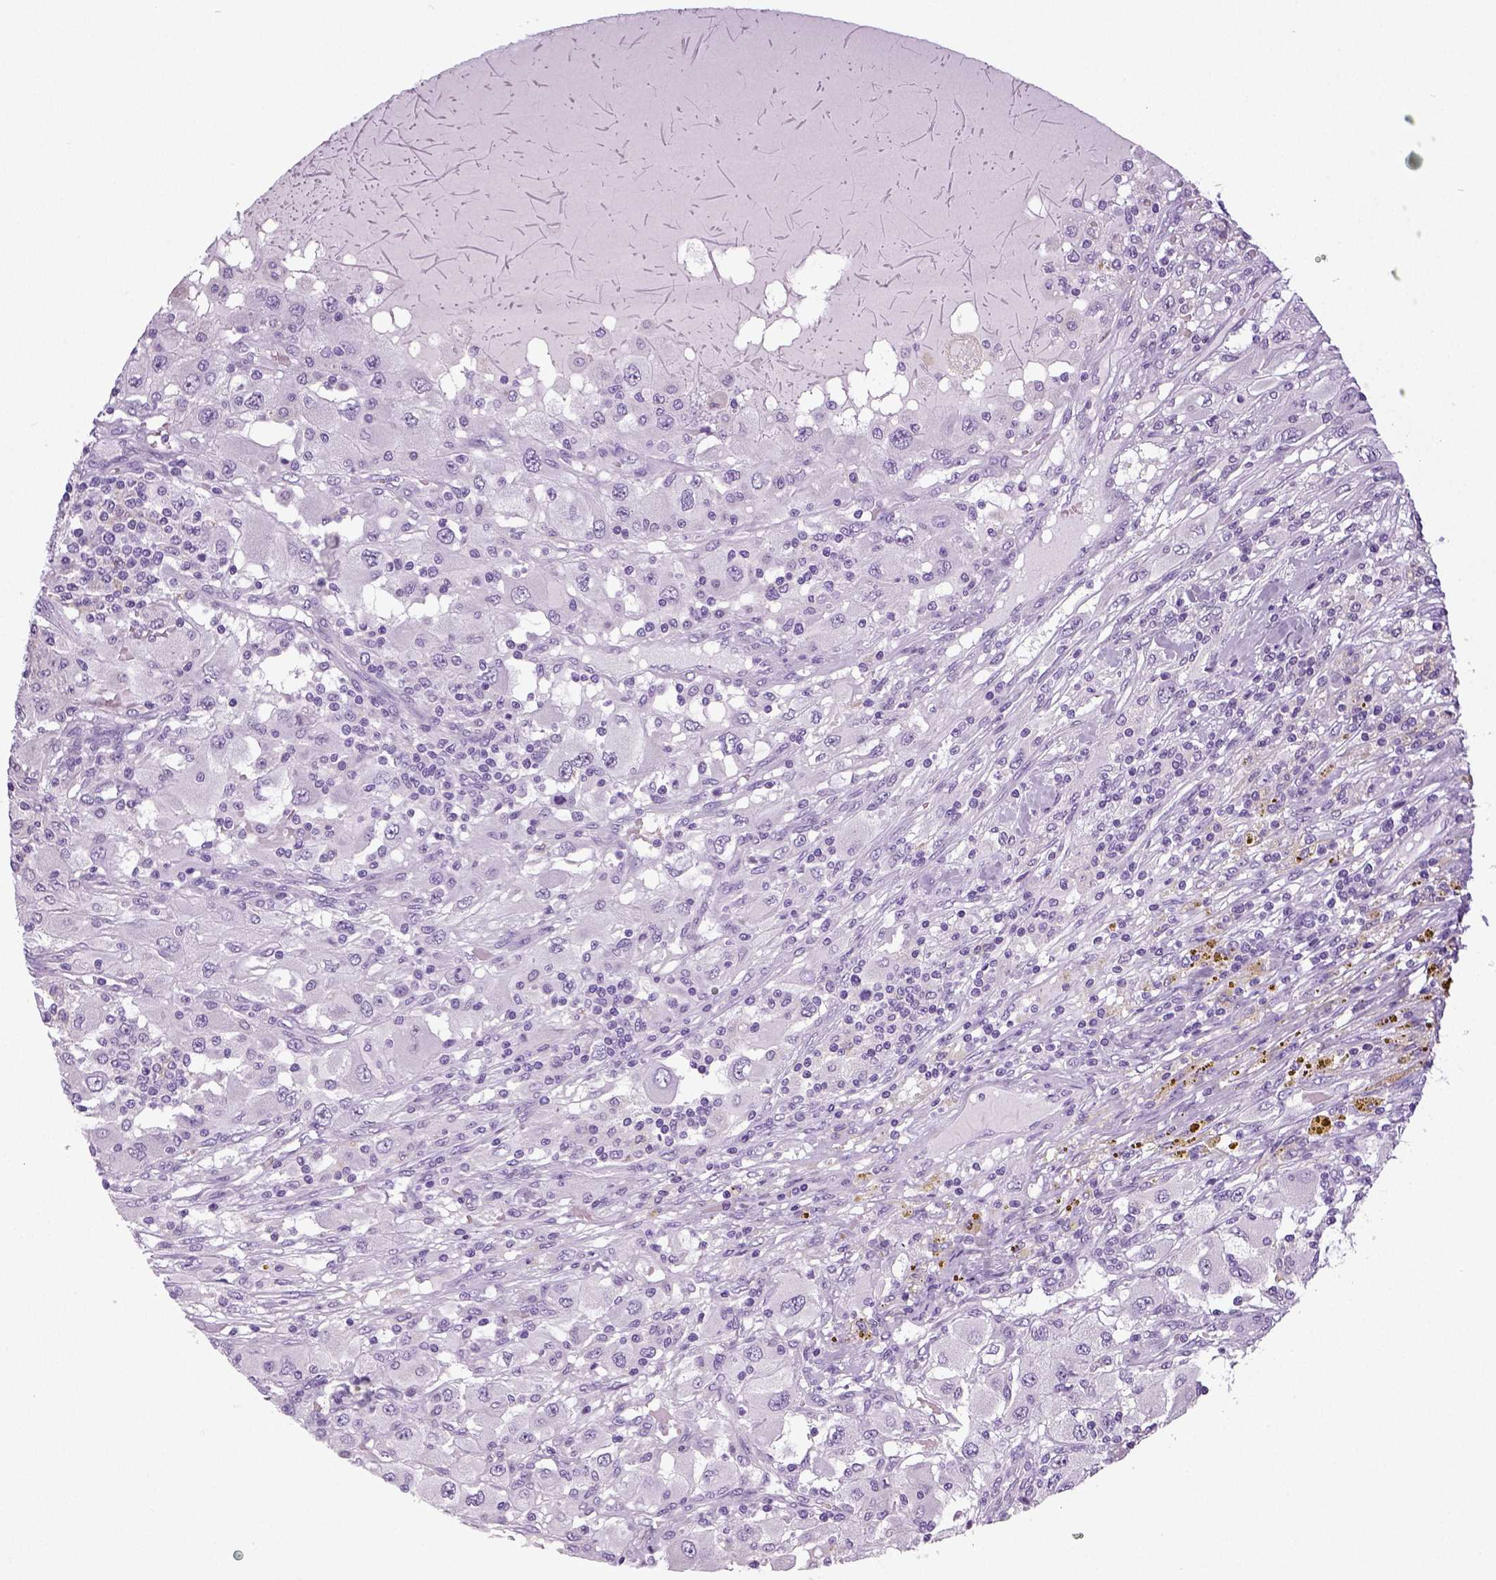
{"staining": {"intensity": "negative", "quantity": "none", "location": "none"}, "tissue": "renal cancer", "cell_type": "Tumor cells", "image_type": "cancer", "snomed": [{"axis": "morphology", "description": "Adenocarcinoma, NOS"}, {"axis": "topography", "description": "Kidney"}], "caption": "Tumor cells show no significant protein staining in renal cancer.", "gene": "NECAB2", "patient": {"sex": "female", "age": 67}}